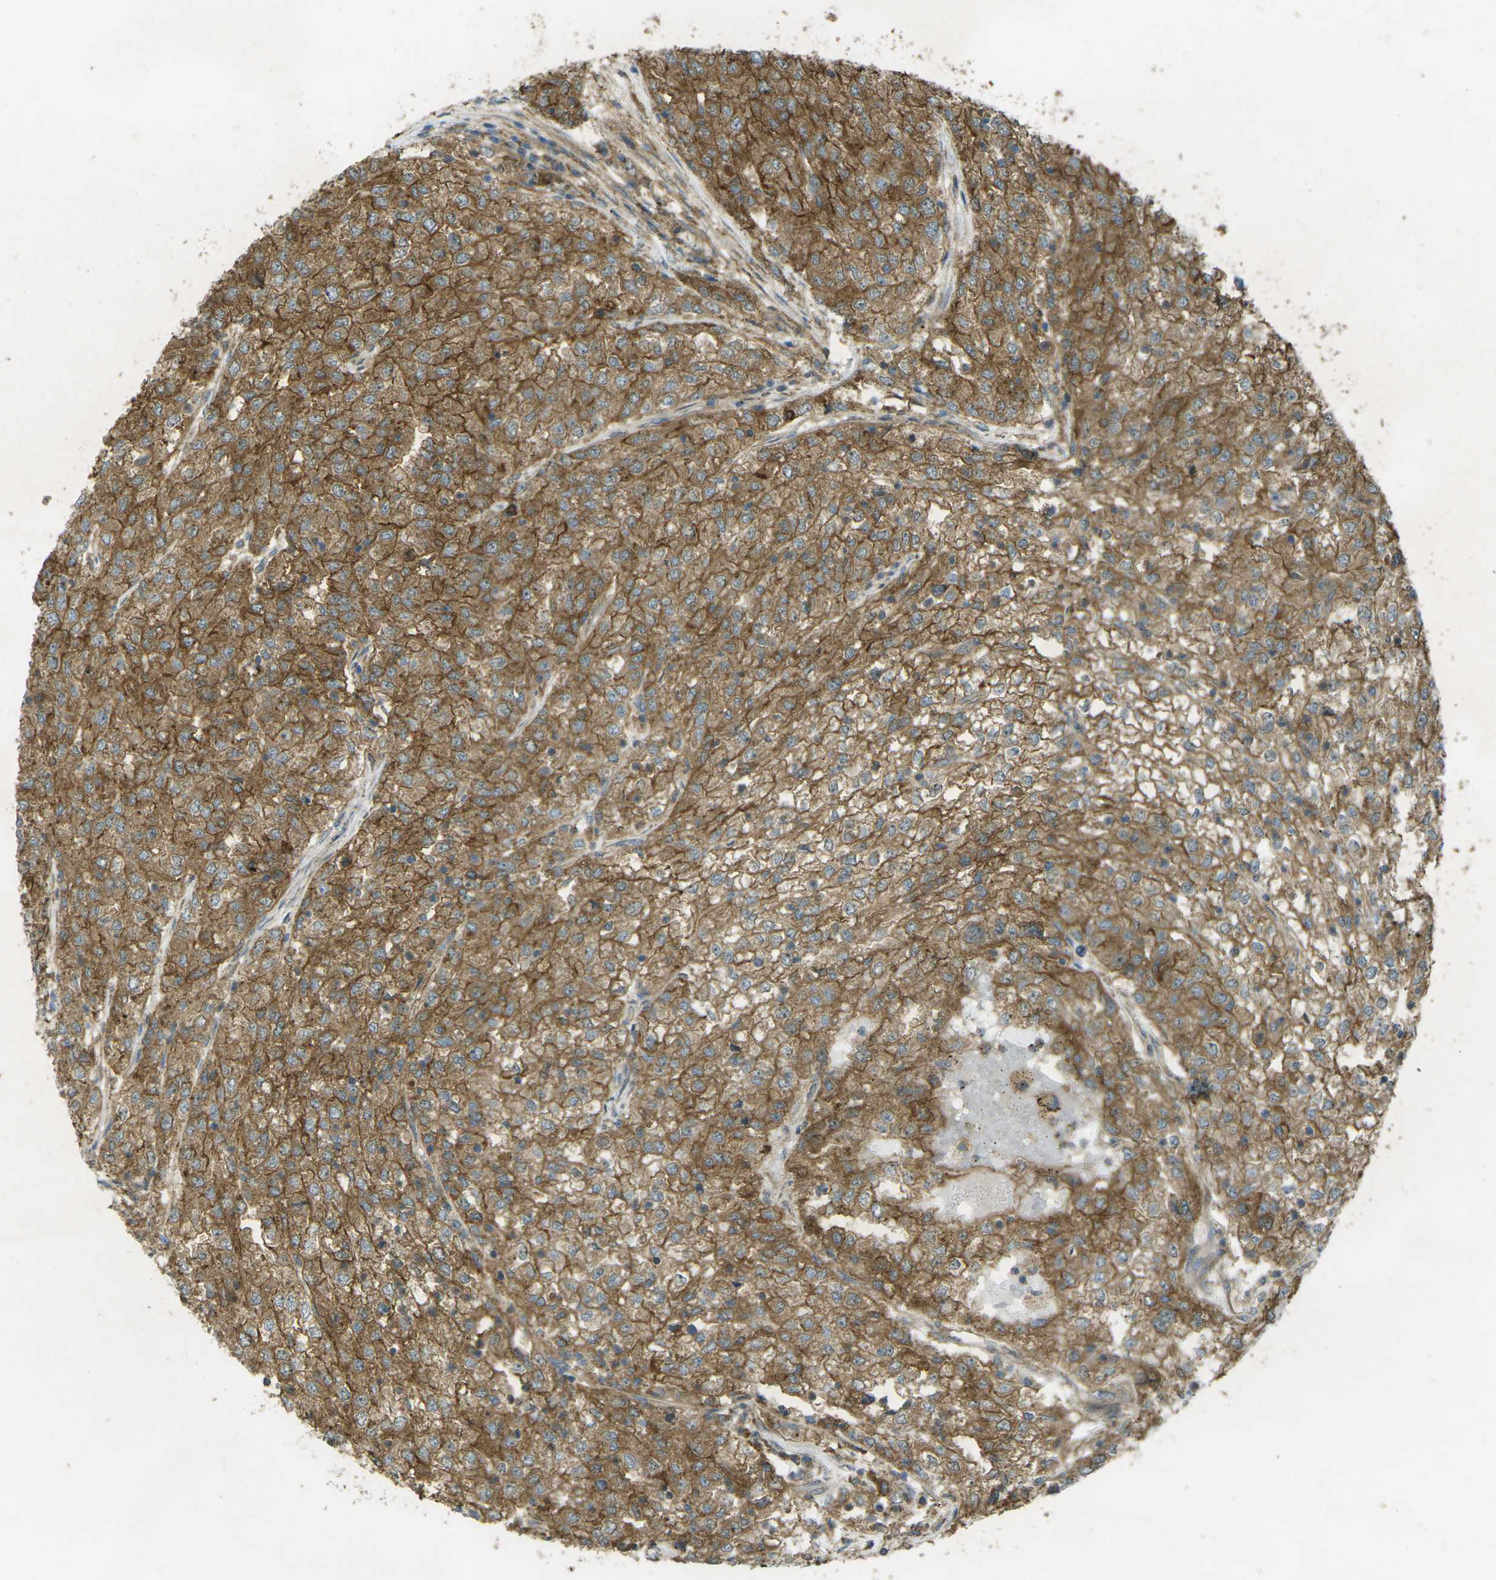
{"staining": {"intensity": "moderate", "quantity": ">75%", "location": "cytoplasmic/membranous"}, "tissue": "renal cancer", "cell_type": "Tumor cells", "image_type": "cancer", "snomed": [{"axis": "morphology", "description": "Adenocarcinoma, NOS"}, {"axis": "topography", "description": "Kidney"}], "caption": "Immunohistochemical staining of human renal cancer (adenocarcinoma) shows moderate cytoplasmic/membranous protein expression in about >75% of tumor cells.", "gene": "CHMP3", "patient": {"sex": "female", "age": 54}}